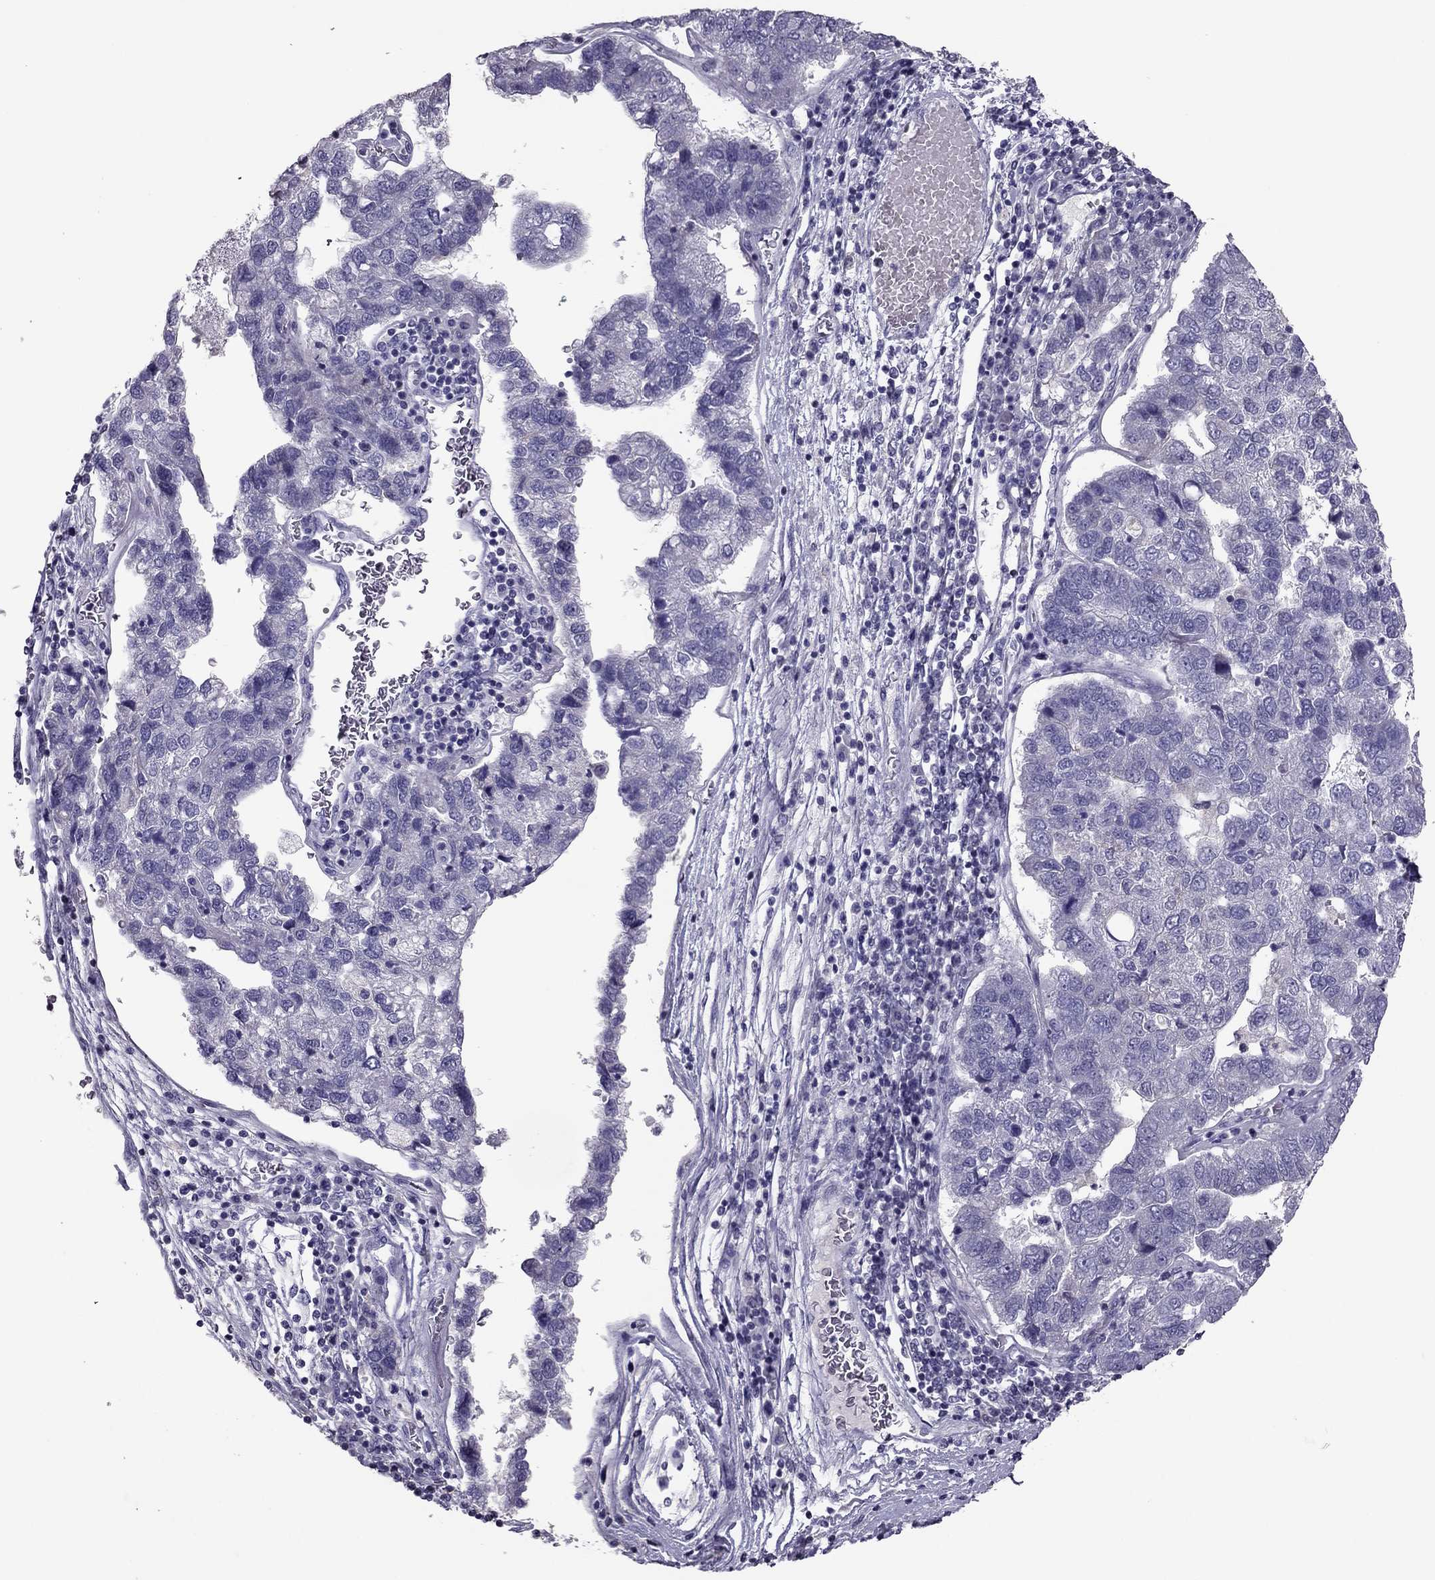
{"staining": {"intensity": "negative", "quantity": "none", "location": "none"}, "tissue": "pancreatic cancer", "cell_type": "Tumor cells", "image_type": "cancer", "snomed": [{"axis": "morphology", "description": "Adenocarcinoma, NOS"}, {"axis": "topography", "description": "Pancreas"}], "caption": "This is an immunohistochemistry photomicrograph of human adenocarcinoma (pancreatic). There is no positivity in tumor cells.", "gene": "RGS8", "patient": {"sex": "female", "age": 61}}